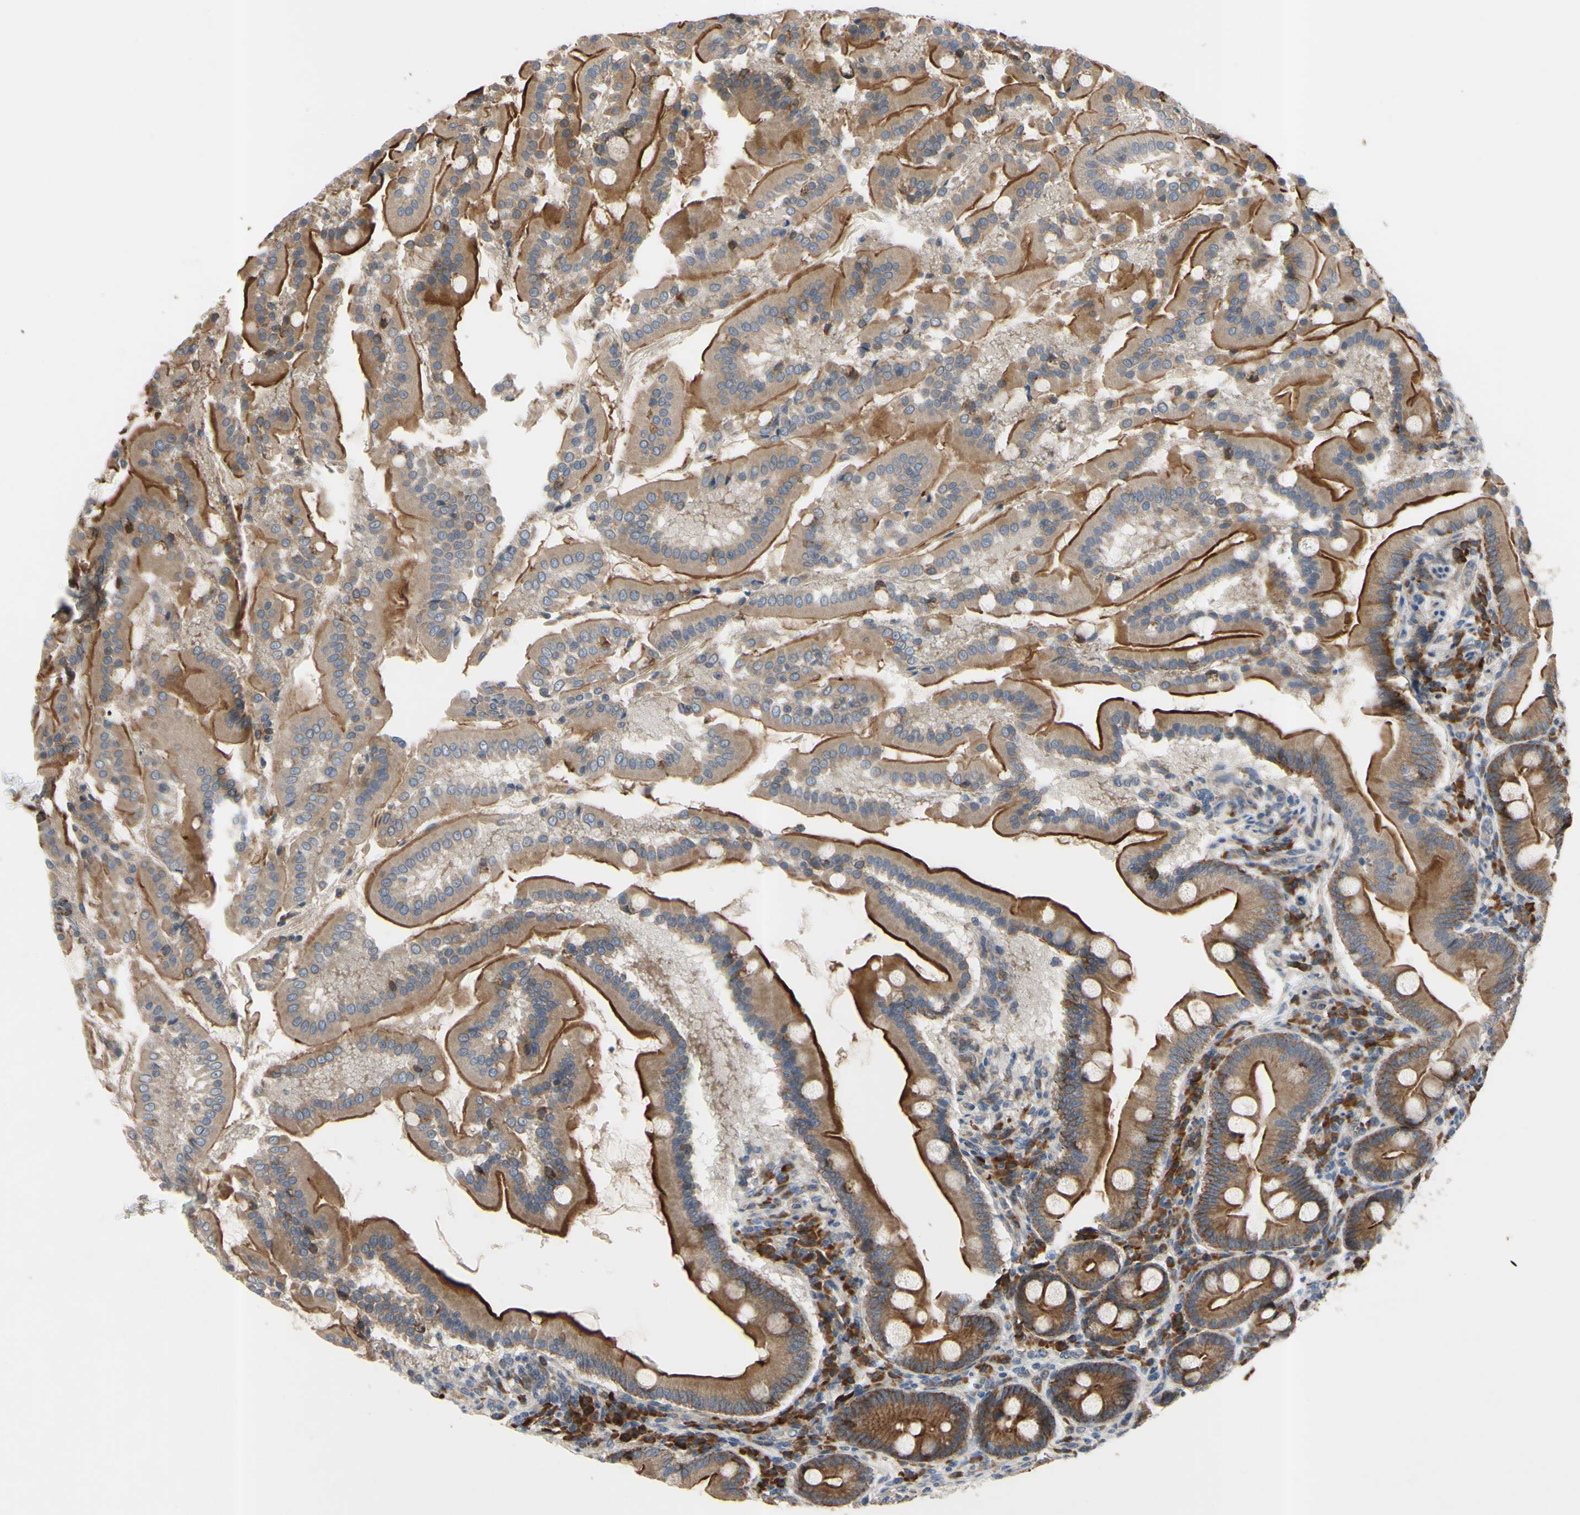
{"staining": {"intensity": "strong", "quantity": ">75%", "location": "cytoplasmic/membranous"}, "tissue": "duodenum", "cell_type": "Glandular cells", "image_type": "normal", "snomed": [{"axis": "morphology", "description": "Normal tissue, NOS"}, {"axis": "topography", "description": "Duodenum"}], "caption": "This is an image of immunohistochemistry (IHC) staining of unremarkable duodenum, which shows strong expression in the cytoplasmic/membranous of glandular cells.", "gene": "XIAP", "patient": {"sex": "male", "age": 50}}